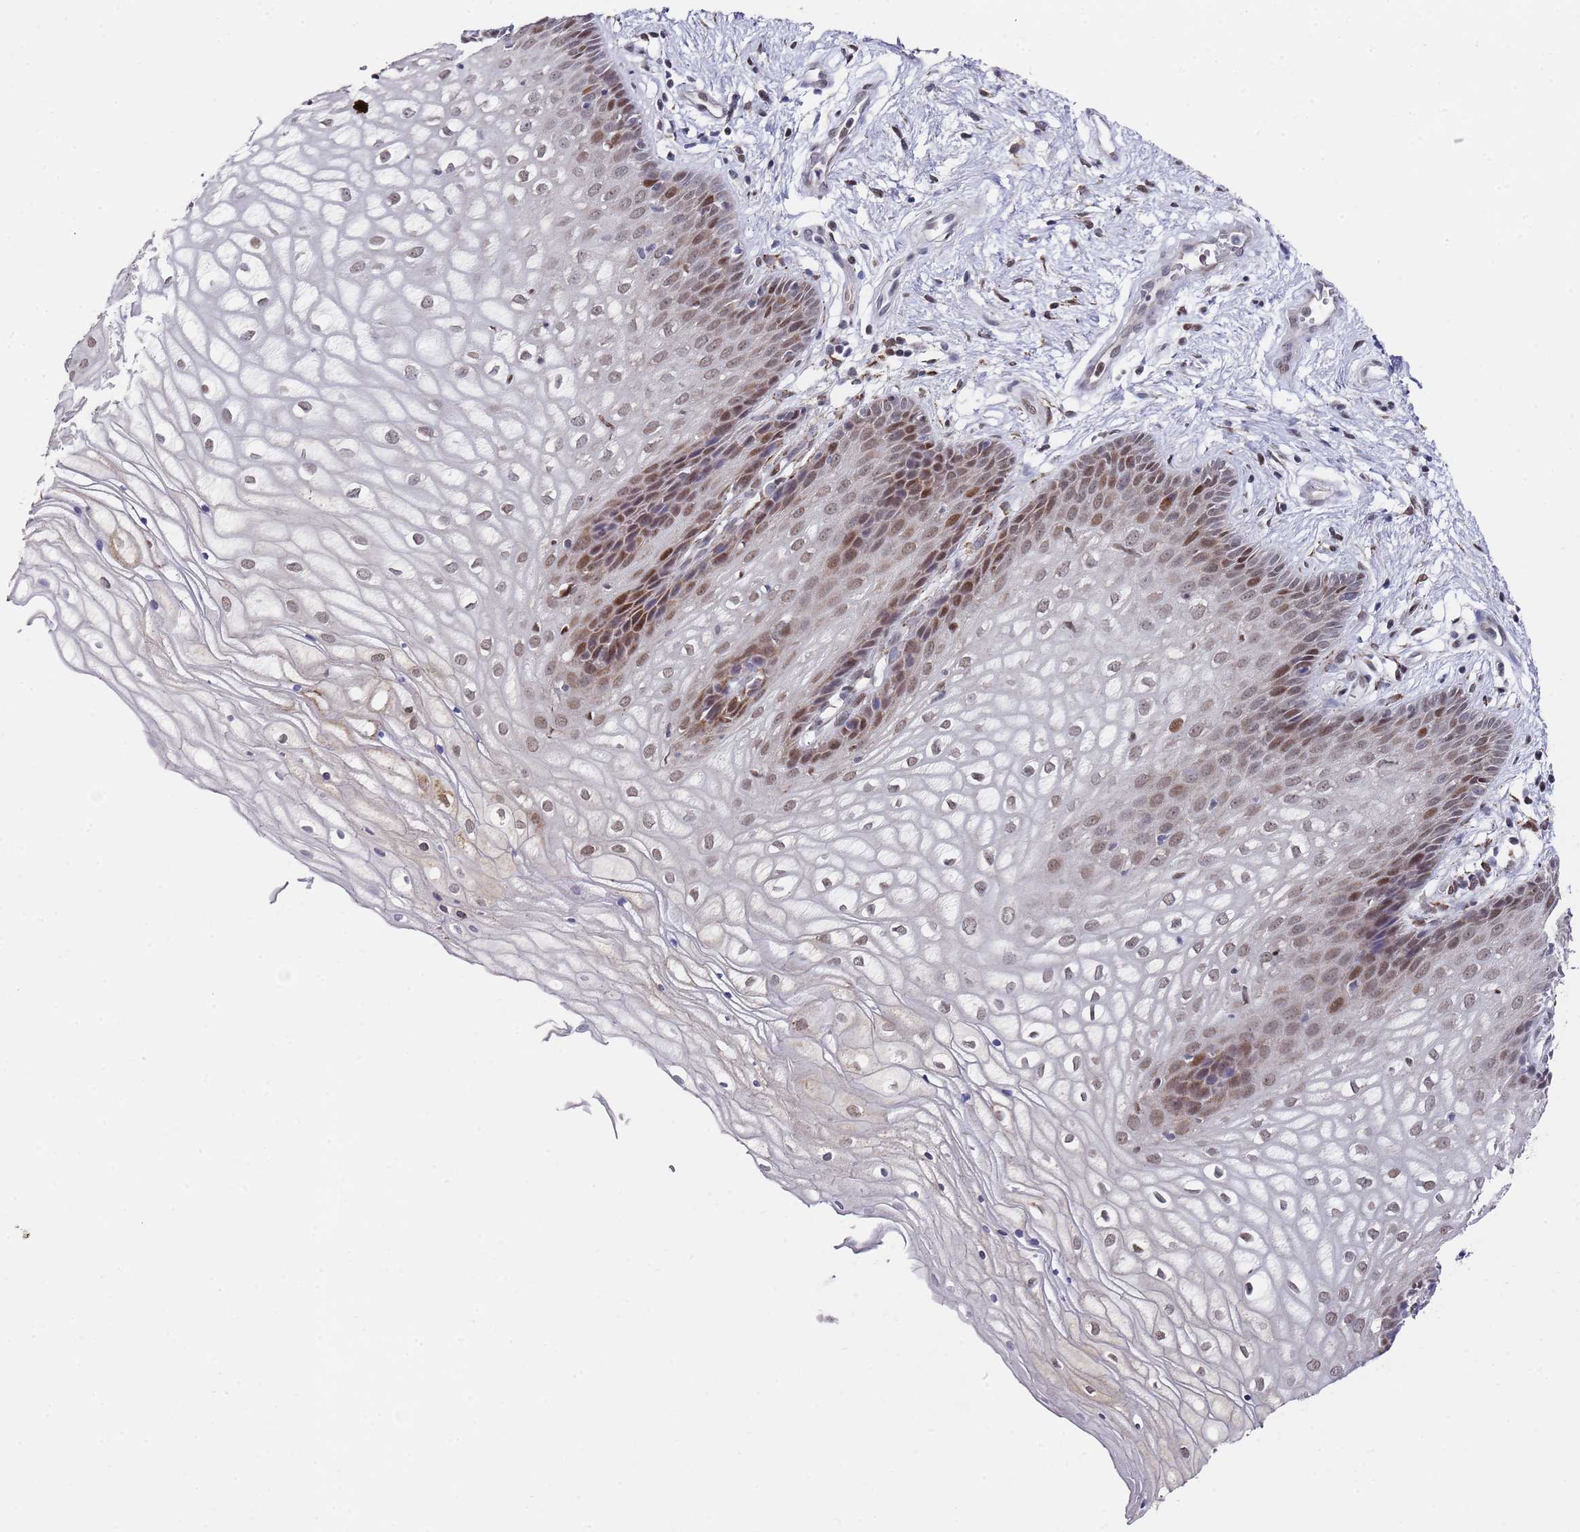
{"staining": {"intensity": "strong", "quantity": "25%-75%", "location": "nuclear"}, "tissue": "vagina", "cell_type": "Squamous epithelial cells", "image_type": "normal", "snomed": [{"axis": "morphology", "description": "Normal tissue, NOS"}, {"axis": "topography", "description": "Vagina"}], "caption": "This image displays benign vagina stained with immunohistochemistry (IHC) to label a protein in brown. The nuclear of squamous epithelial cells show strong positivity for the protein. Nuclei are counter-stained blue.", "gene": "COPS6", "patient": {"sex": "female", "age": 34}}